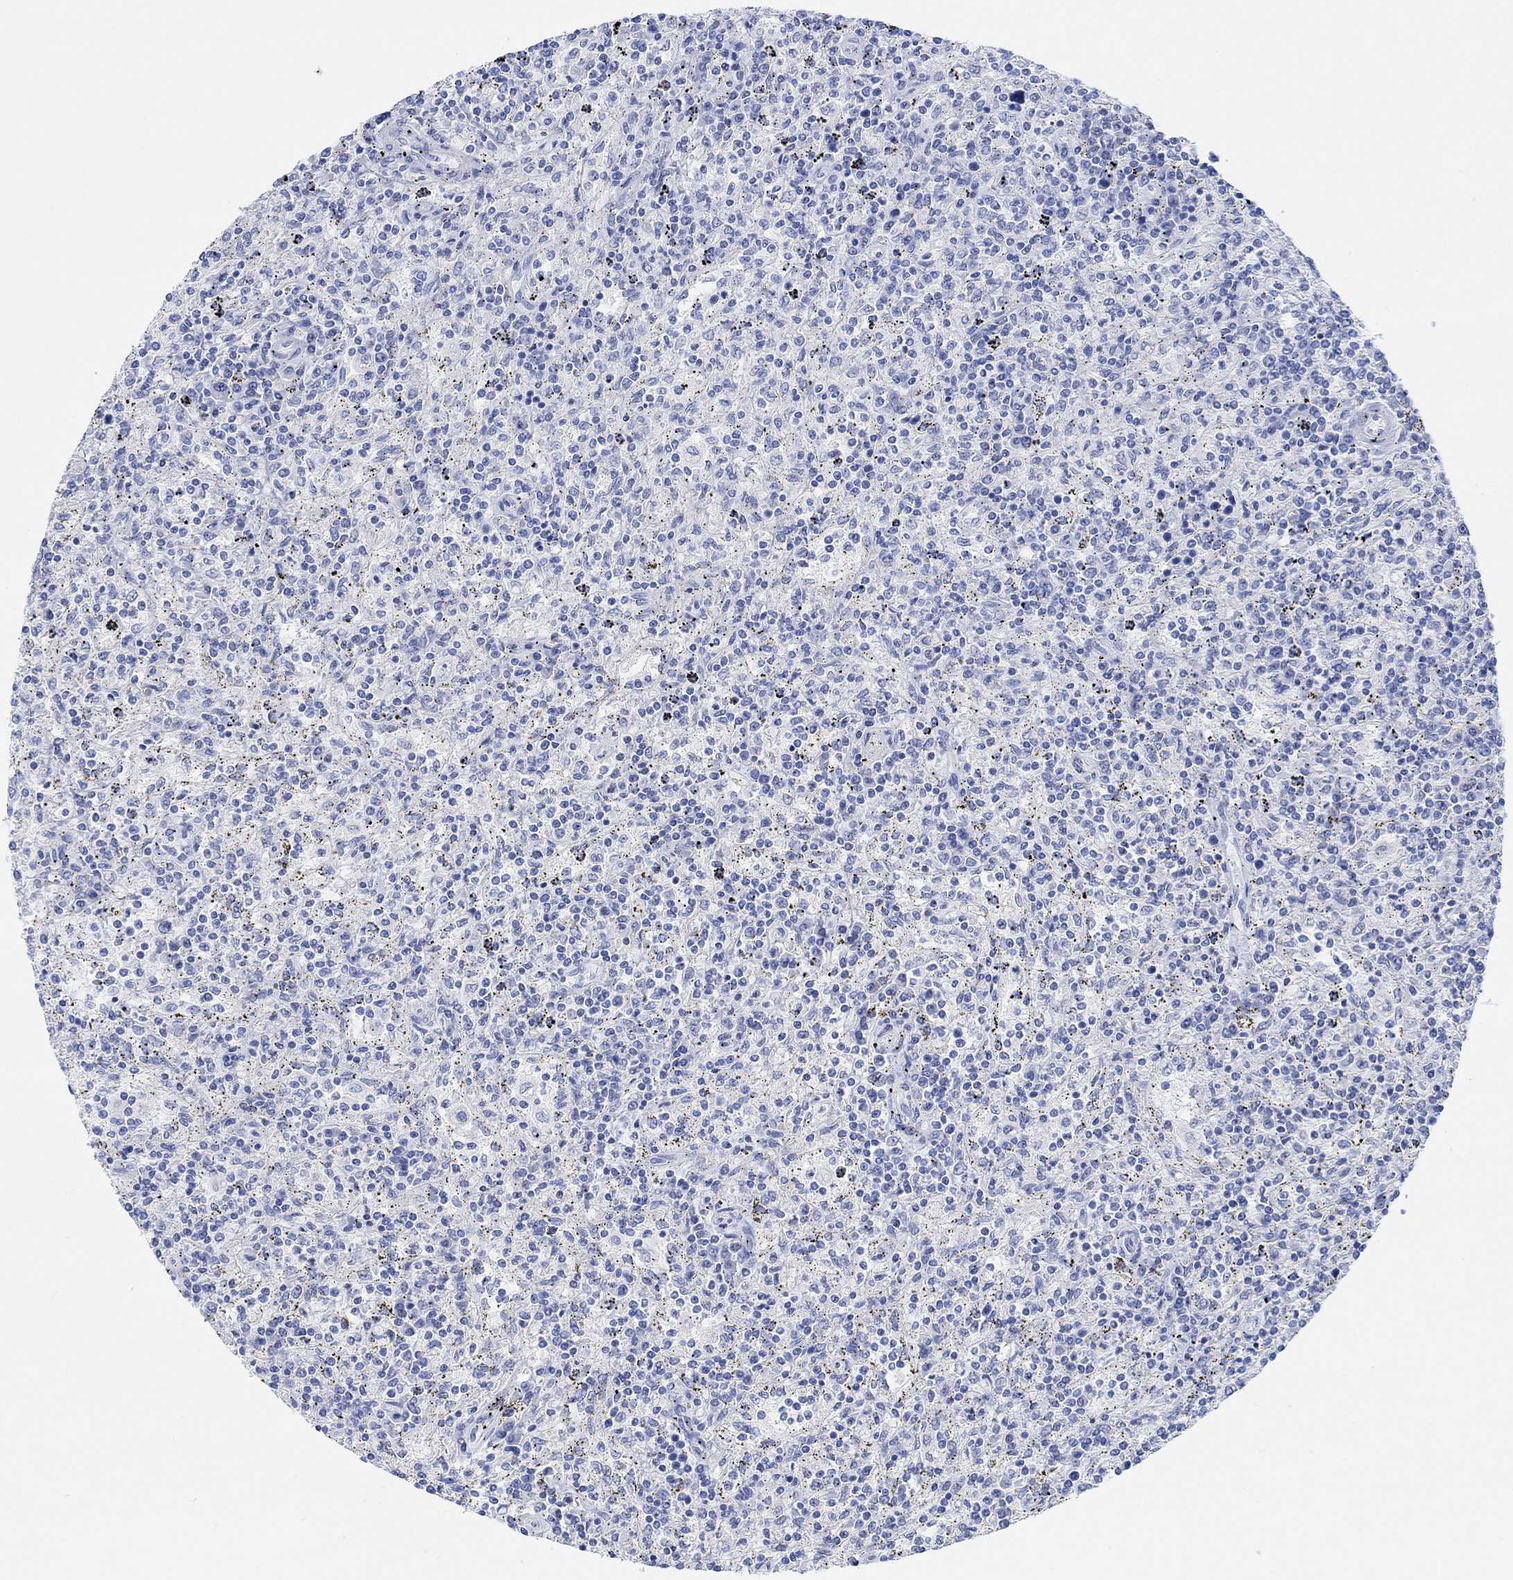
{"staining": {"intensity": "negative", "quantity": "none", "location": "none"}, "tissue": "lymphoma", "cell_type": "Tumor cells", "image_type": "cancer", "snomed": [{"axis": "morphology", "description": "Malignant lymphoma, non-Hodgkin's type, Low grade"}, {"axis": "topography", "description": "Spleen"}], "caption": "Human lymphoma stained for a protein using IHC shows no staining in tumor cells.", "gene": "ANKRD33", "patient": {"sex": "male", "age": 62}}